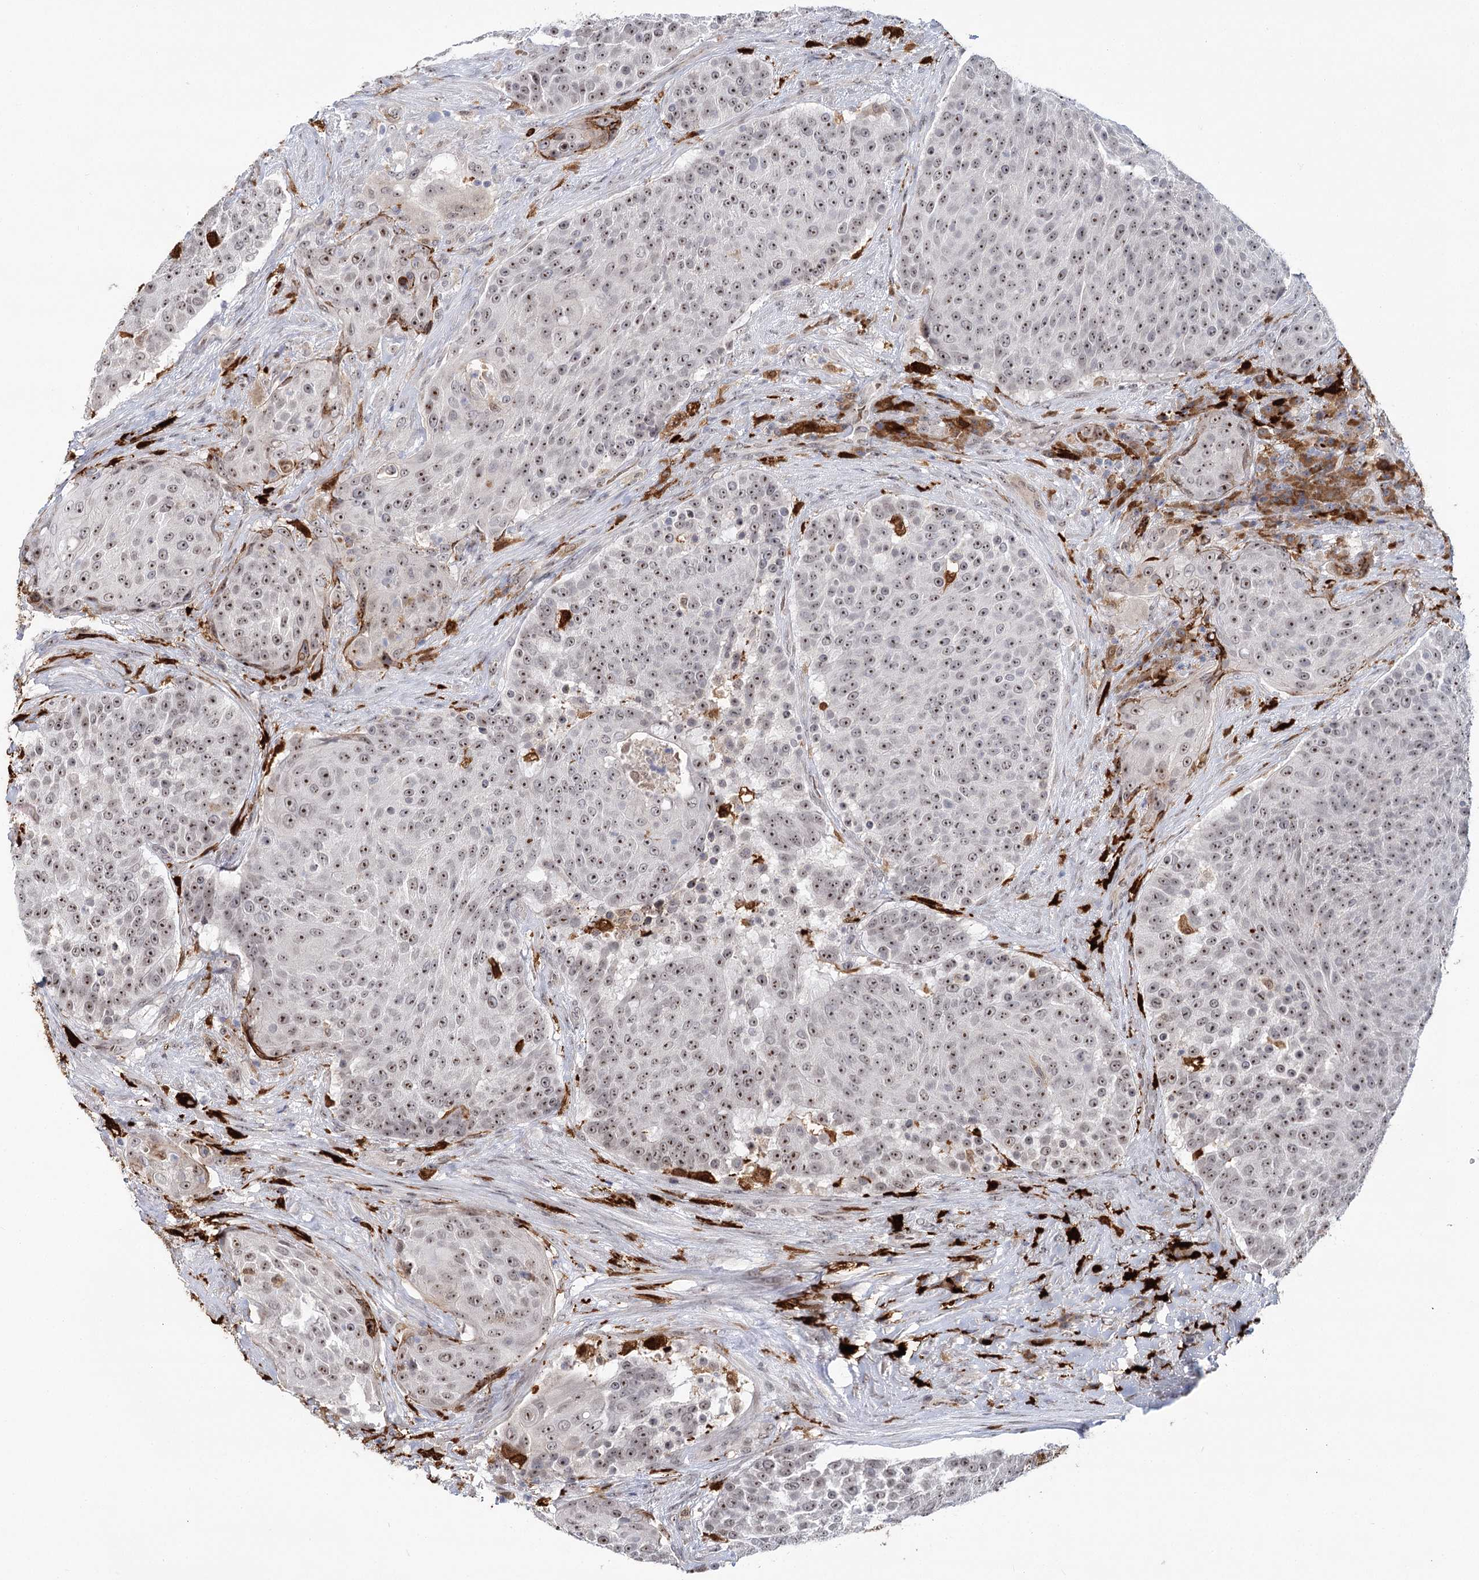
{"staining": {"intensity": "moderate", "quantity": ">75%", "location": "nuclear"}, "tissue": "urothelial cancer", "cell_type": "Tumor cells", "image_type": "cancer", "snomed": [{"axis": "morphology", "description": "Urothelial carcinoma, High grade"}, {"axis": "topography", "description": "Urinary bladder"}], "caption": "Immunohistochemistry (IHC) of human urothelial carcinoma (high-grade) shows medium levels of moderate nuclear staining in approximately >75% of tumor cells. The protein is stained brown, and the nuclei are stained in blue (DAB IHC with brightfield microscopy, high magnification).", "gene": "WDR36", "patient": {"sex": "female", "age": 63}}